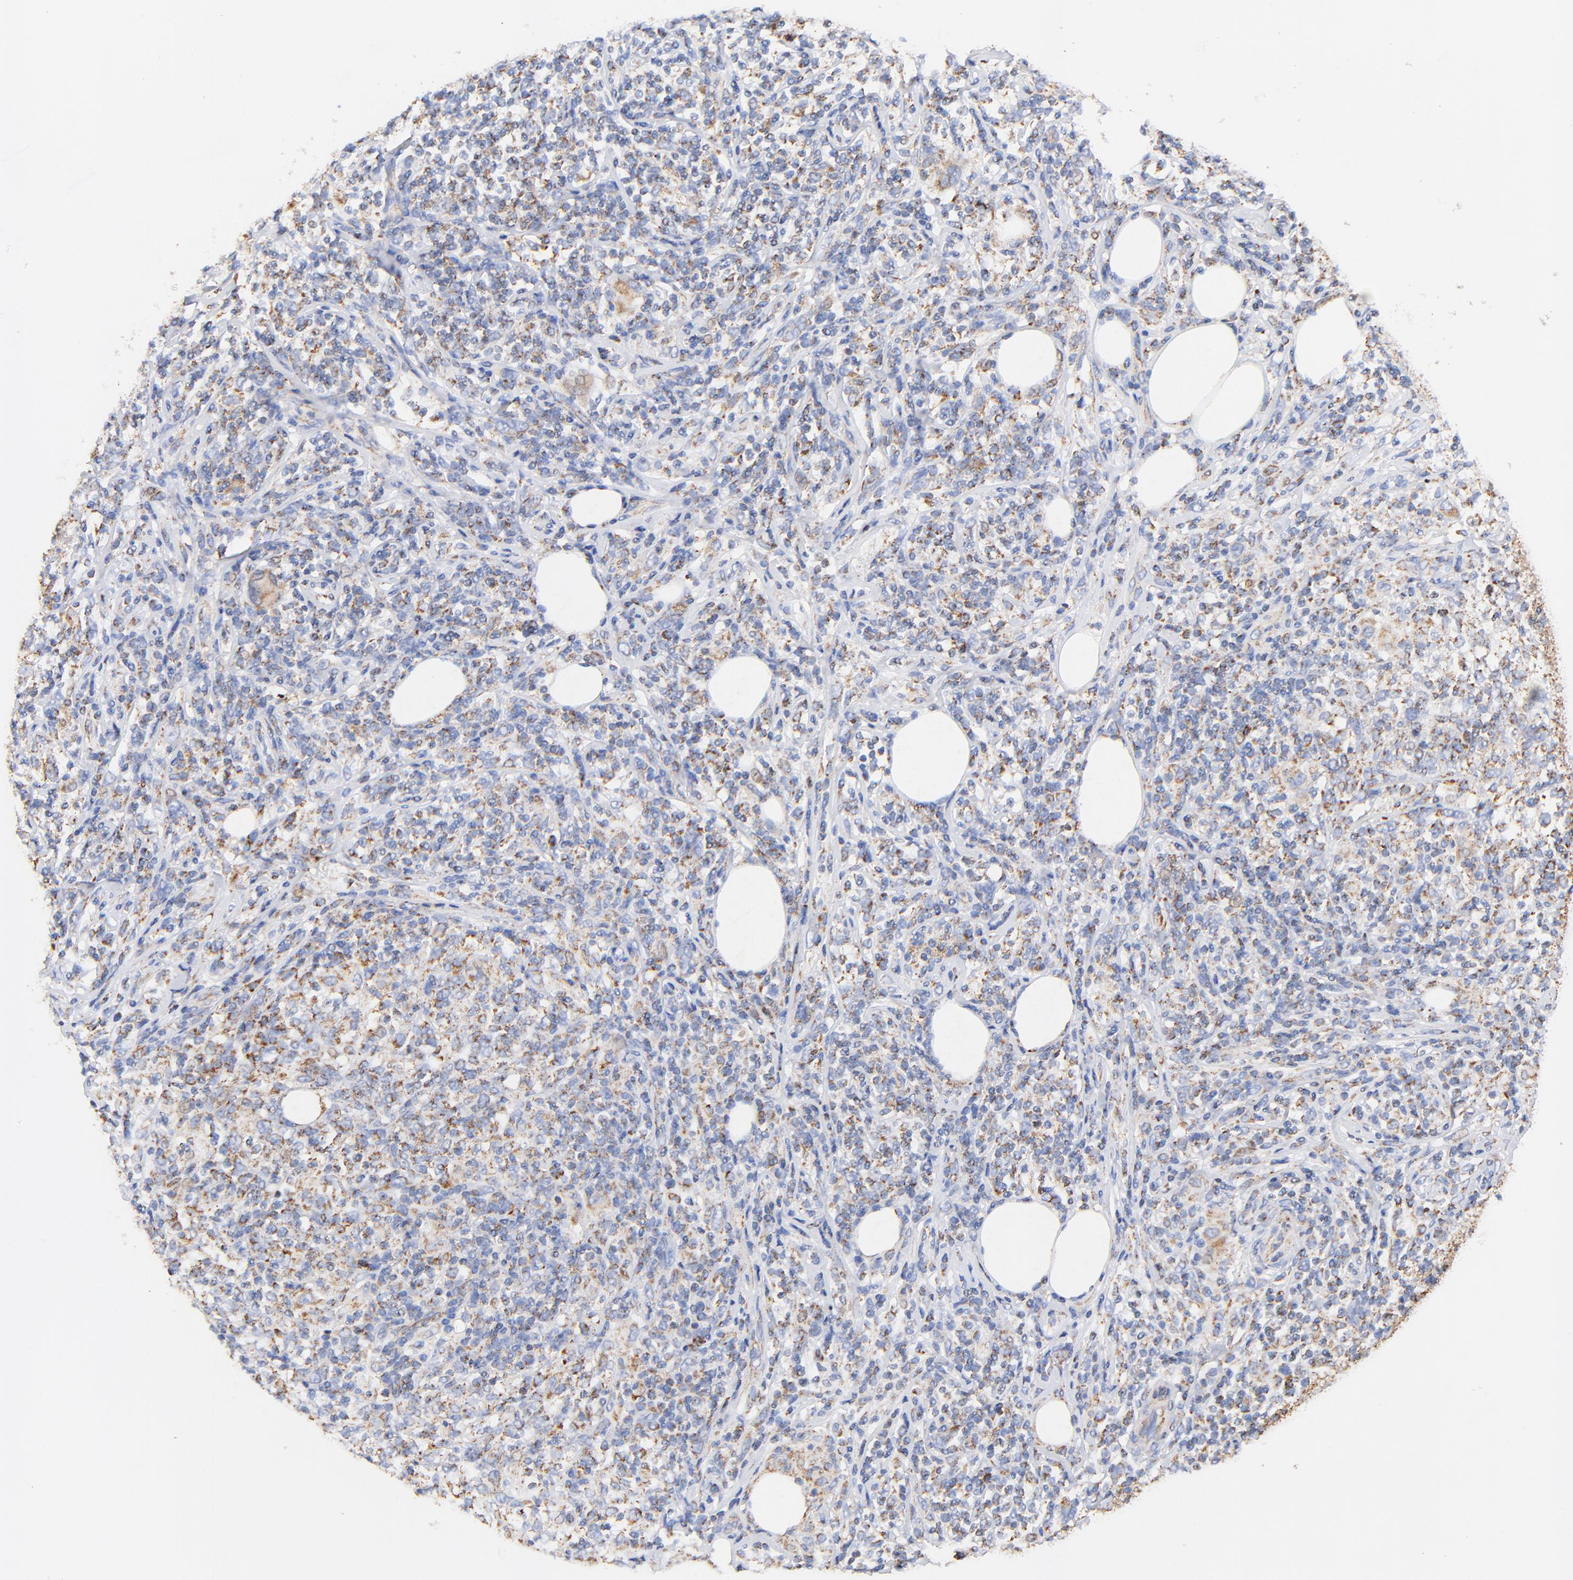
{"staining": {"intensity": "moderate", "quantity": "25%-75%", "location": "cytoplasmic/membranous"}, "tissue": "lymphoma", "cell_type": "Tumor cells", "image_type": "cancer", "snomed": [{"axis": "morphology", "description": "Malignant lymphoma, non-Hodgkin's type, High grade"}, {"axis": "topography", "description": "Lymph node"}], "caption": "This is an image of immunohistochemistry staining of lymphoma, which shows moderate positivity in the cytoplasmic/membranous of tumor cells.", "gene": "ATP5F1D", "patient": {"sex": "female", "age": 84}}